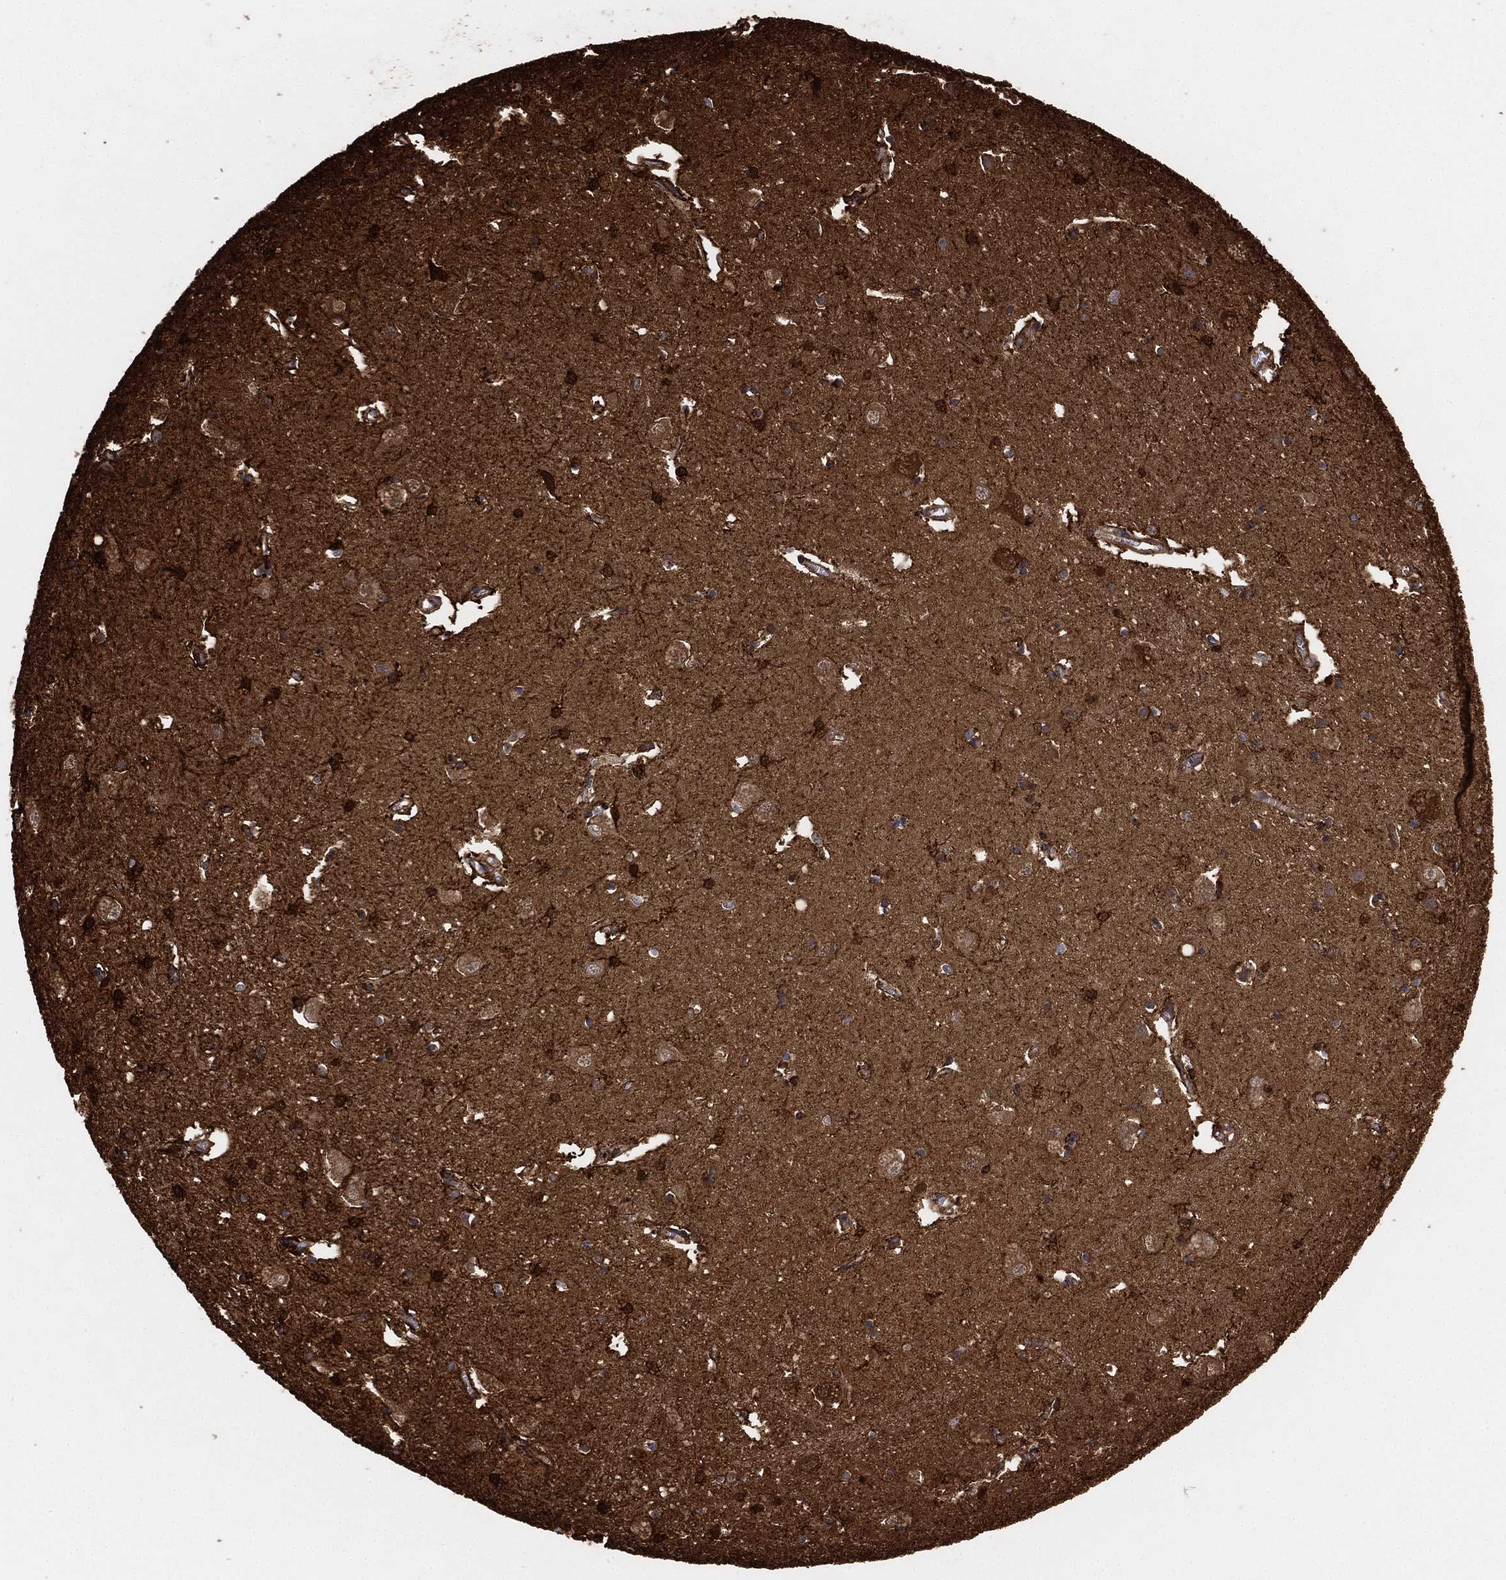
{"staining": {"intensity": "strong", "quantity": ">75%", "location": "cytoplasmic/membranous"}, "tissue": "caudate", "cell_type": "Glial cells", "image_type": "normal", "snomed": [{"axis": "morphology", "description": "Normal tissue, NOS"}, {"axis": "topography", "description": "Lateral ventricle wall"}], "caption": "A photomicrograph of caudate stained for a protein reveals strong cytoplasmic/membranous brown staining in glial cells.", "gene": "SLC38A7", "patient": {"sex": "male", "age": 54}}